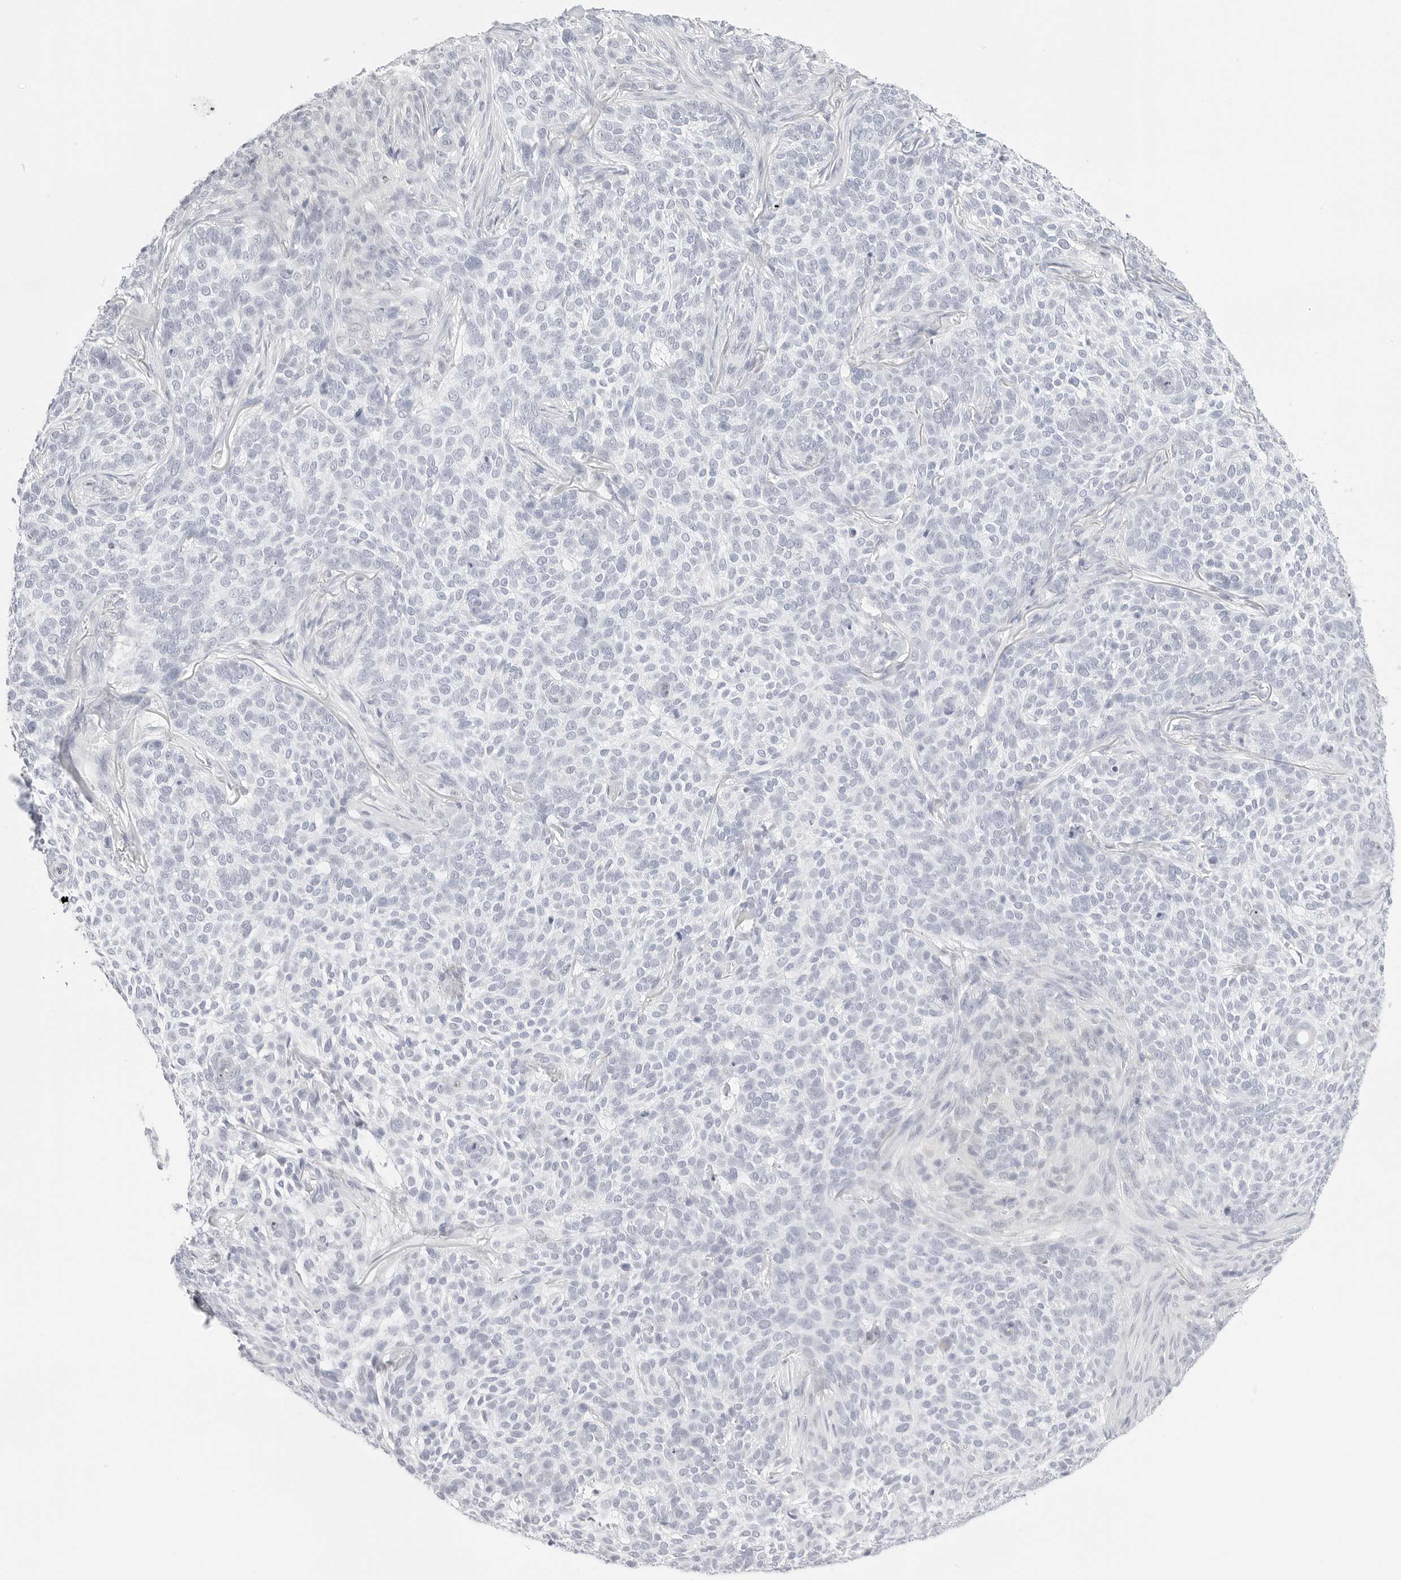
{"staining": {"intensity": "negative", "quantity": "none", "location": "none"}, "tissue": "skin cancer", "cell_type": "Tumor cells", "image_type": "cancer", "snomed": [{"axis": "morphology", "description": "Basal cell carcinoma"}, {"axis": "topography", "description": "Skin"}], "caption": "Immunohistochemistry of skin cancer (basal cell carcinoma) exhibits no staining in tumor cells.", "gene": "HMGCS2", "patient": {"sex": "female", "age": 64}}